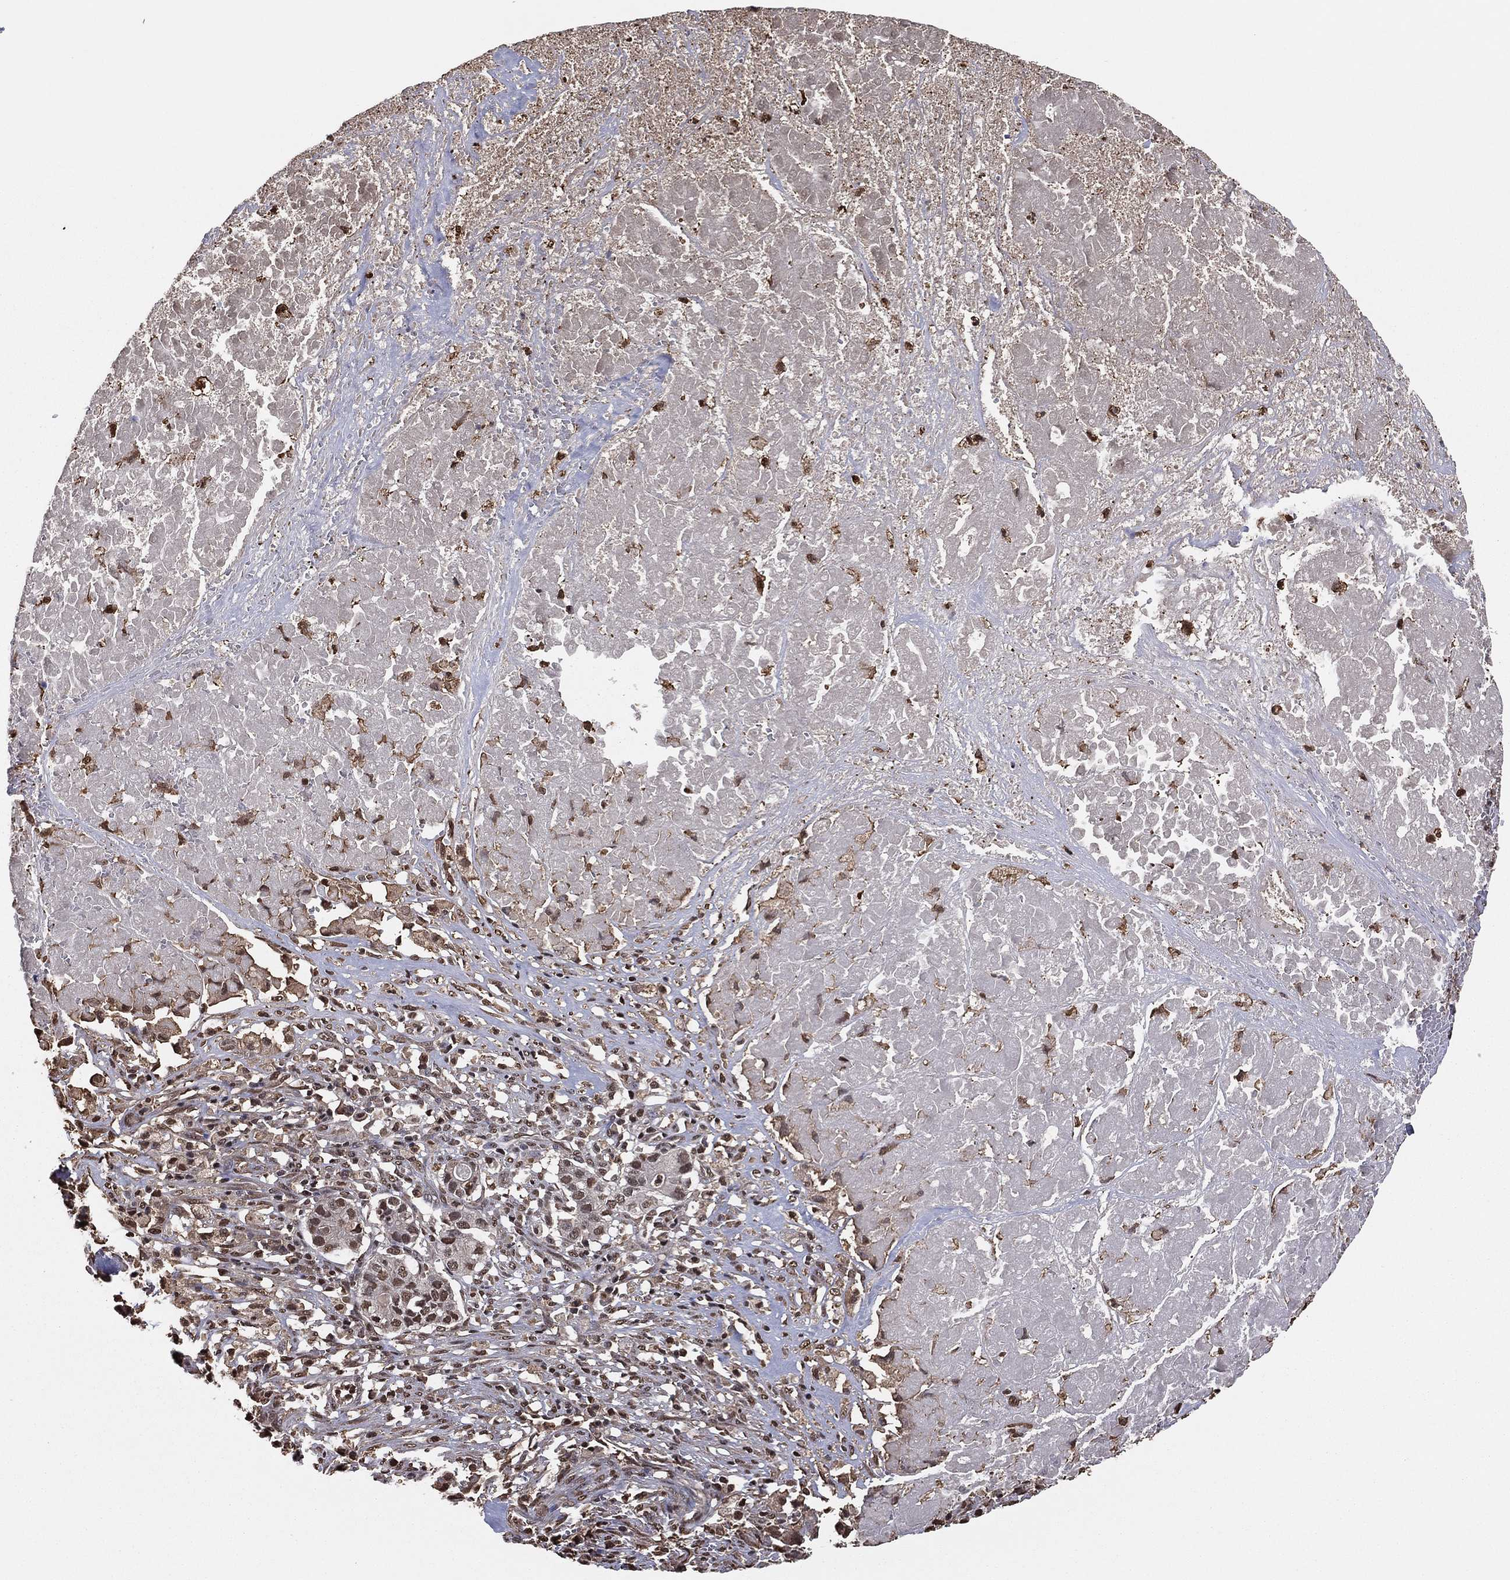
{"staining": {"intensity": "moderate", "quantity": "<25%", "location": "nuclear"}, "tissue": "pancreatic cancer", "cell_type": "Tumor cells", "image_type": "cancer", "snomed": [{"axis": "morphology", "description": "Adenocarcinoma, NOS"}, {"axis": "topography", "description": "Pancreas"}], "caption": "Pancreatic cancer (adenocarcinoma) was stained to show a protein in brown. There is low levels of moderate nuclear expression in about <25% of tumor cells.", "gene": "GAPDH", "patient": {"sex": "male", "age": 50}}